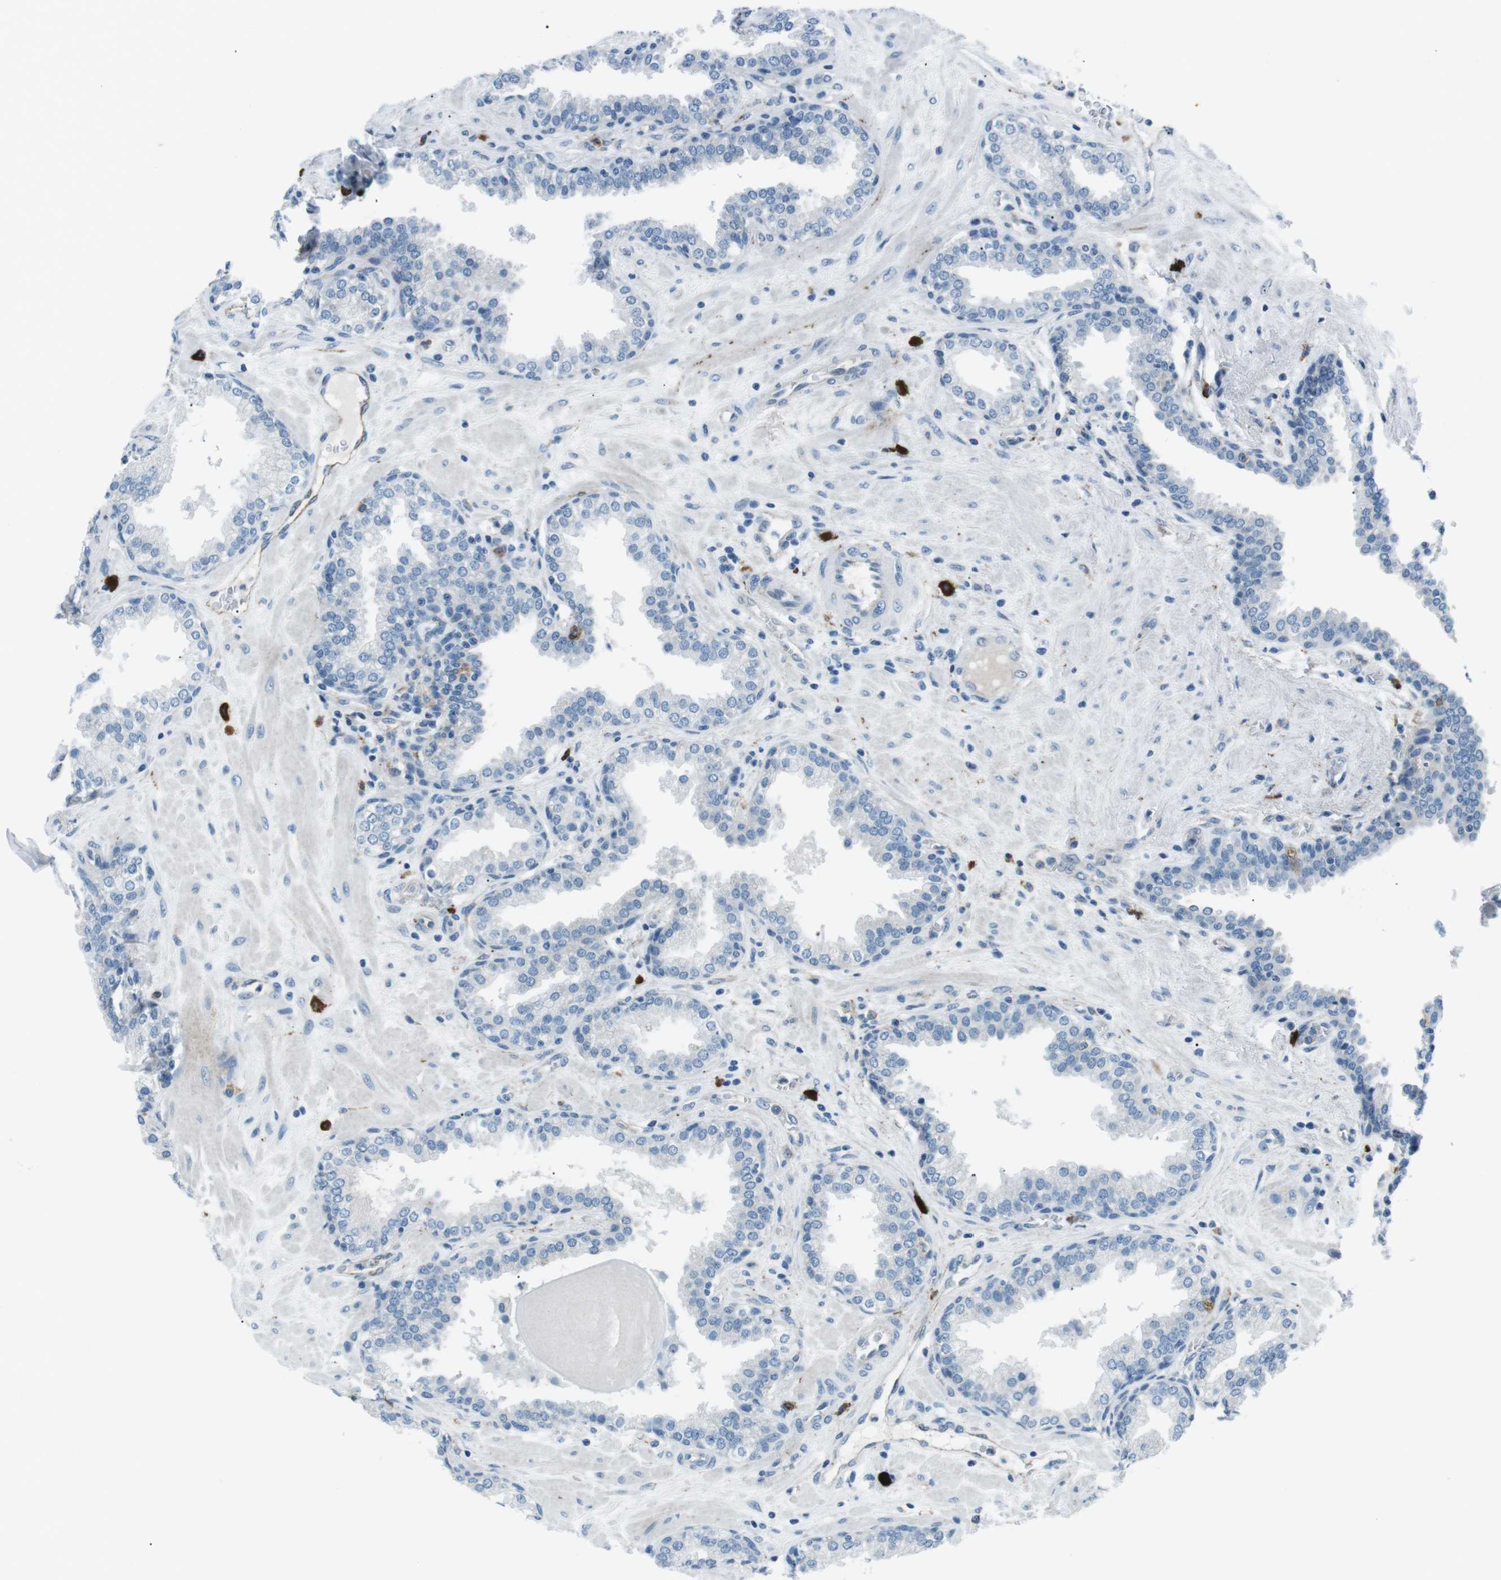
{"staining": {"intensity": "negative", "quantity": "none", "location": "none"}, "tissue": "prostate", "cell_type": "Glandular cells", "image_type": "normal", "snomed": [{"axis": "morphology", "description": "Normal tissue, NOS"}, {"axis": "topography", "description": "Prostate"}], "caption": "Prostate stained for a protein using immunohistochemistry (IHC) displays no expression glandular cells.", "gene": "CSF2RA", "patient": {"sex": "male", "age": 51}}